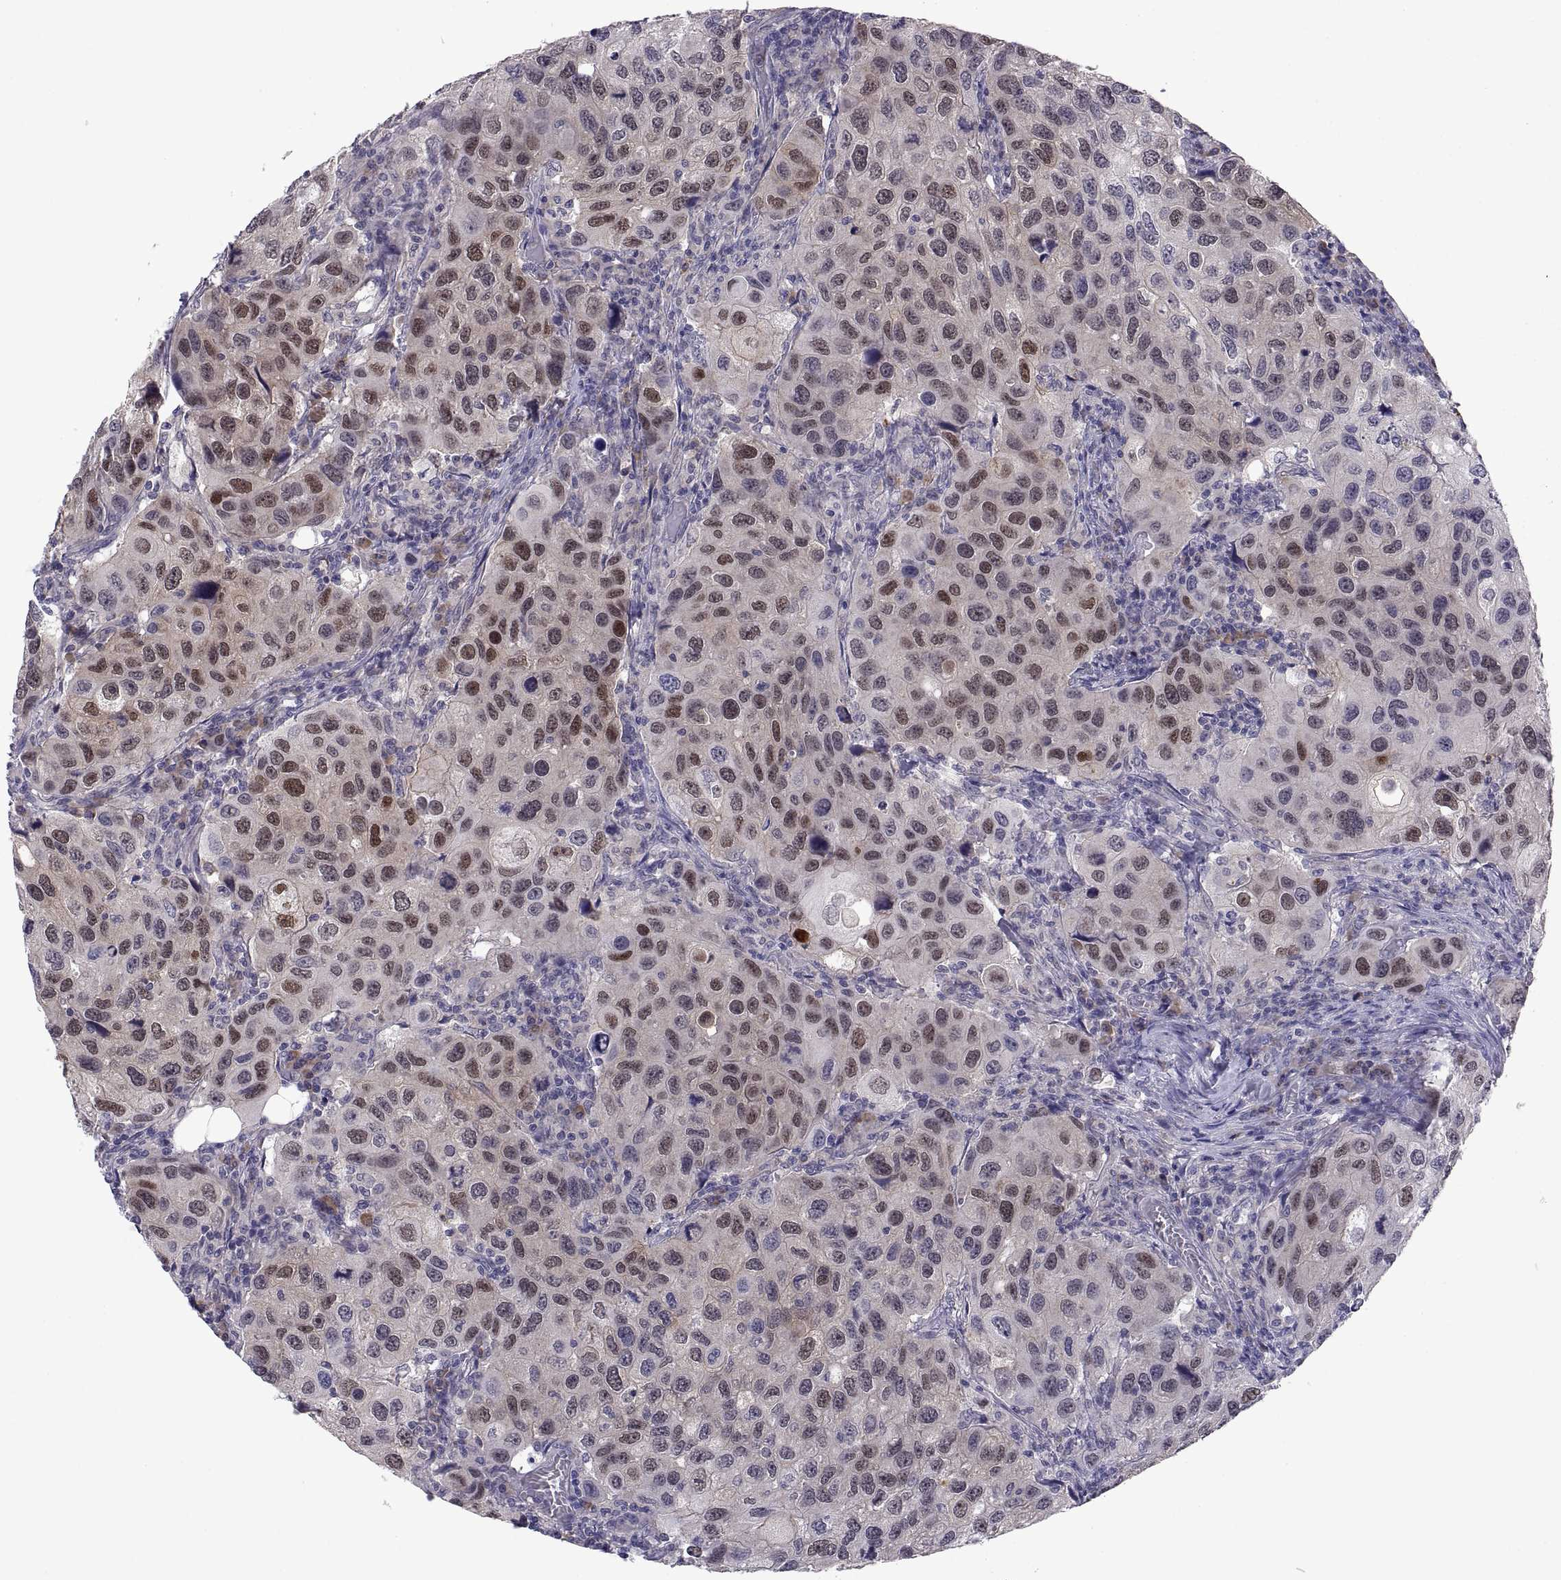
{"staining": {"intensity": "strong", "quantity": "25%-75%", "location": "nuclear"}, "tissue": "urothelial cancer", "cell_type": "Tumor cells", "image_type": "cancer", "snomed": [{"axis": "morphology", "description": "Urothelial carcinoma, High grade"}, {"axis": "topography", "description": "Urinary bladder"}], "caption": "A brown stain shows strong nuclear positivity of a protein in human urothelial carcinoma (high-grade) tumor cells. The protein of interest is stained brown, and the nuclei are stained in blue (DAB (3,3'-diaminobenzidine) IHC with brightfield microscopy, high magnification).", "gene": "PKP1", "patient": {"sex": "male", "age": 79}}